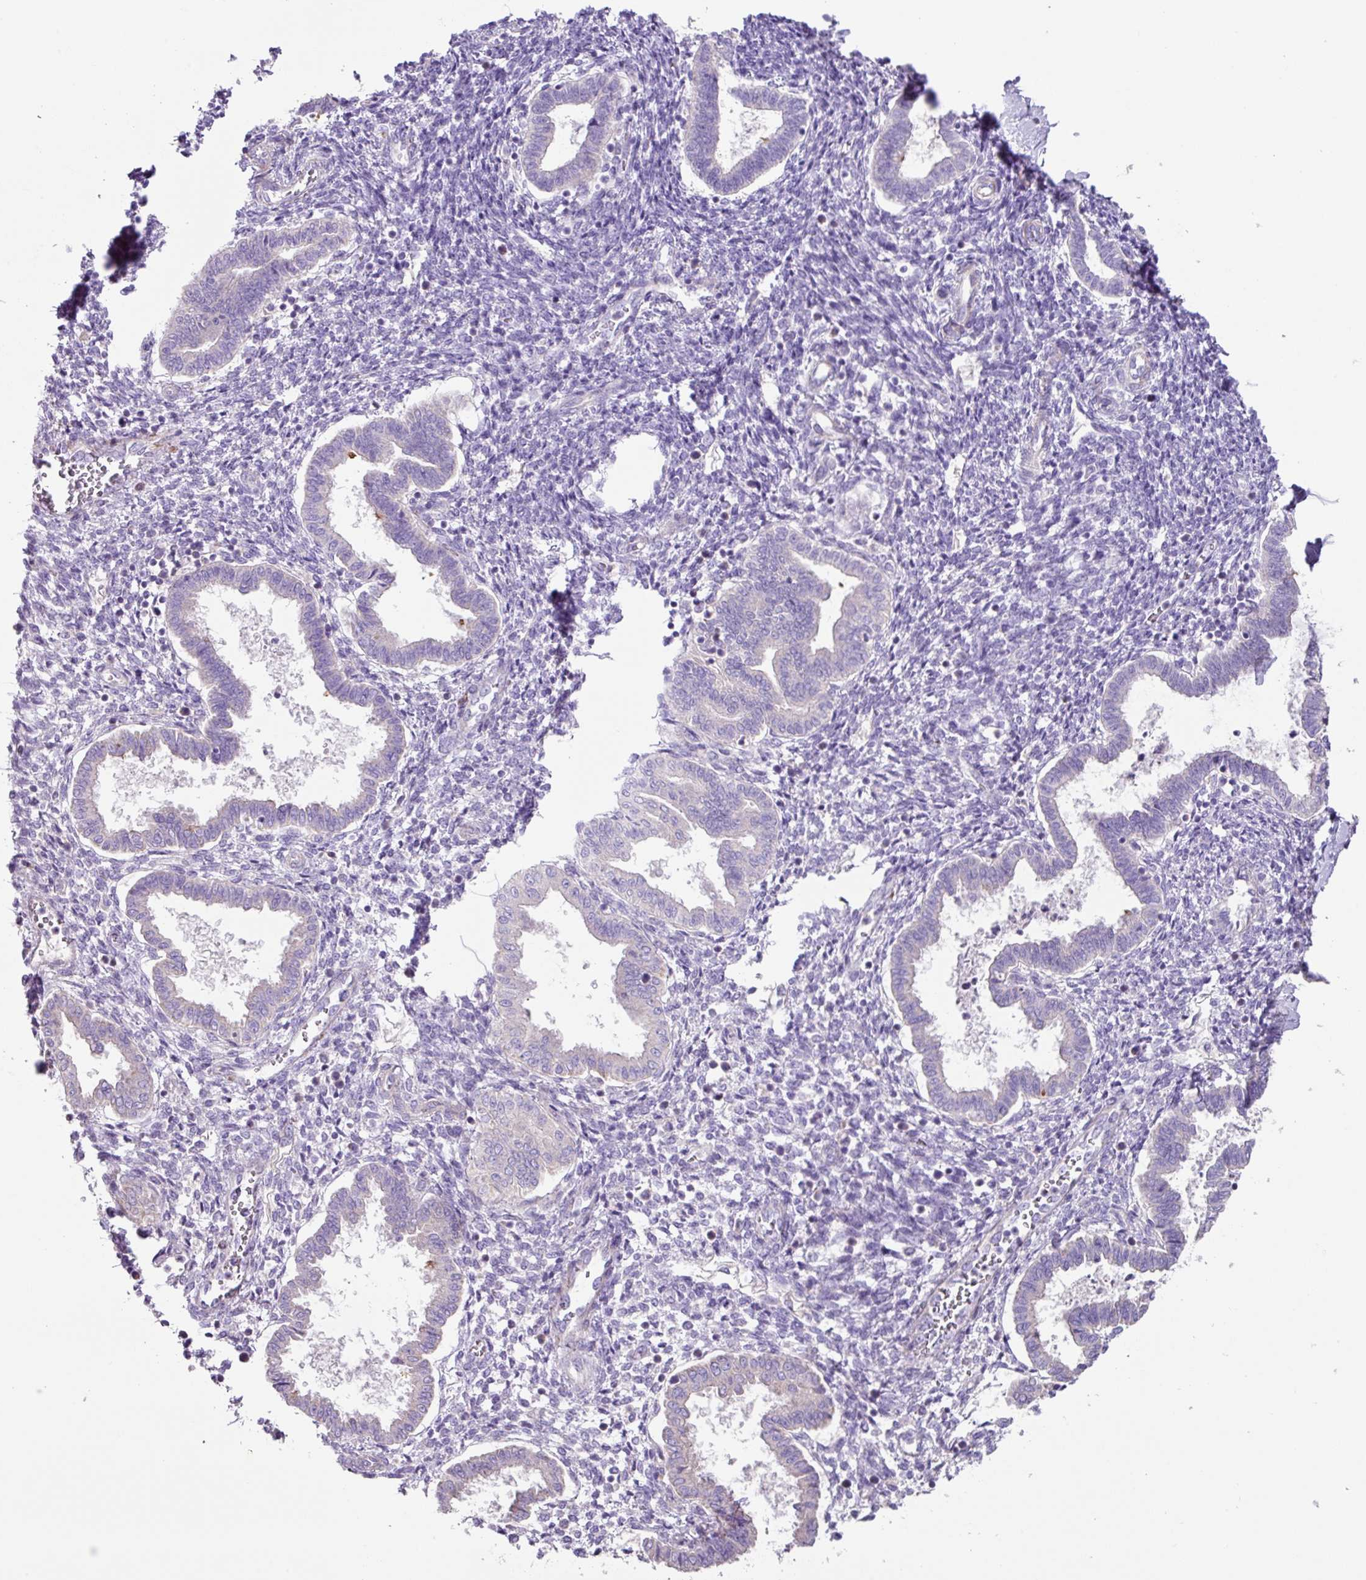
{"staining": {"intensity": "weak", "quantity": "25%-75%", "location": "cytoplasmic/membranous"}, "tissue": "endometrium", "cell_type": "Cells in endometrial stroma", "image_type": "normal", "snomed": [{"axis": "morphology", "description": "Normal tissue, NOS"}, {"axis": "topography", "description": "Endometrium"}], "caption": "Unremarkable endometrium exhibits weak cytoplasmic/membranous expression in approximately 25%-75% of cells in endometrial stroma.", "gene": "MRRF", "patient": {"sex": "female", "age": 24}}